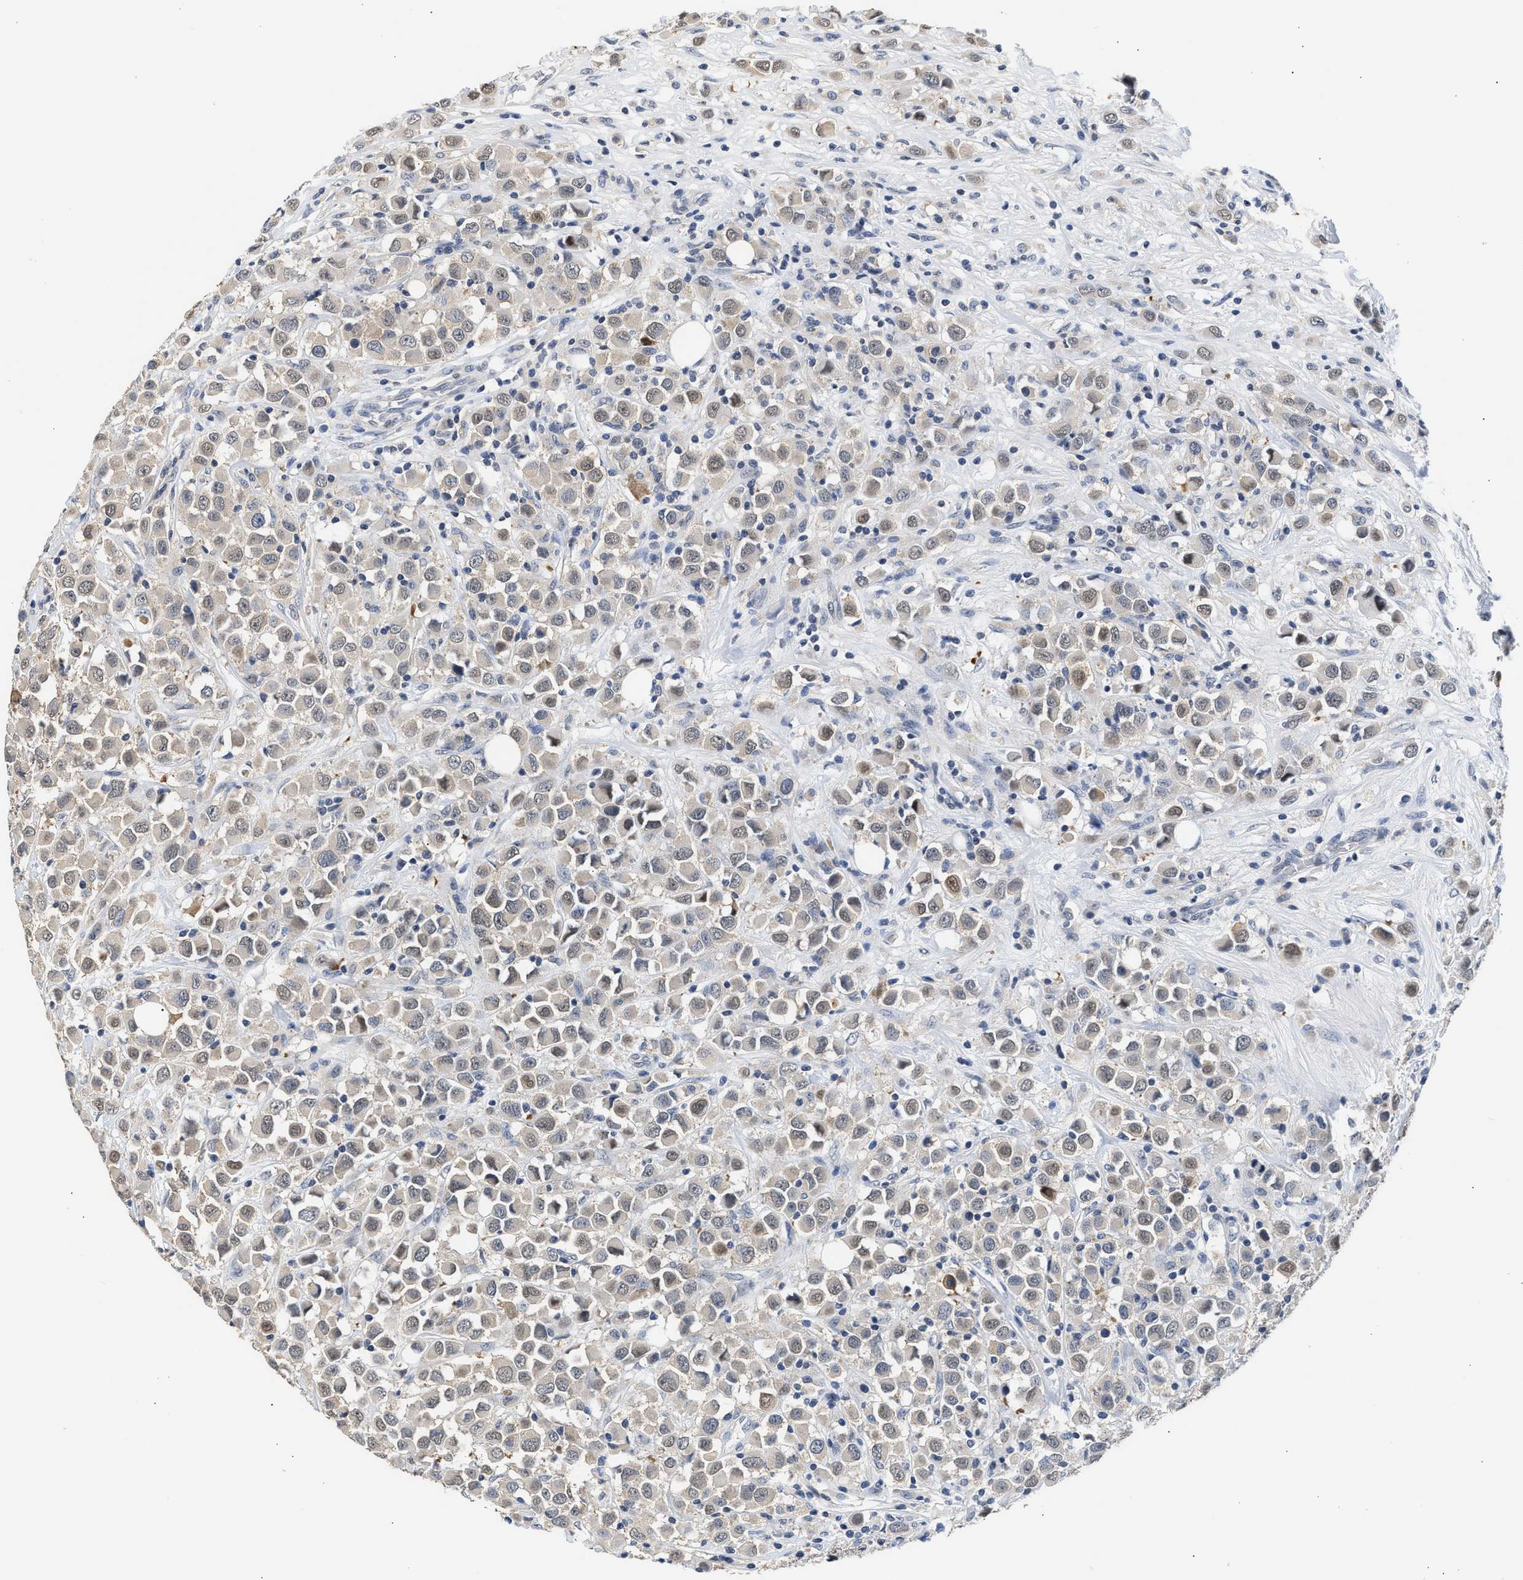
{"staining": {"intensity": "weak", "quantity": "<25%", "location": "cytoplasmic/membranous,nuclear"}, "tissue": "breast cancer", "cell_type": "Tumor cells", "image_type": "cancer", "snomed": [{"axis": "morphology", "description": "Duct carcinoma"}, {"axis": "topography", "description": "Breast"}], "caption": "Tumor cells show no significant protein positivity in breast cancer.", "gene": "PPM1L", "patient": {"sex": "female", "age": 61}}